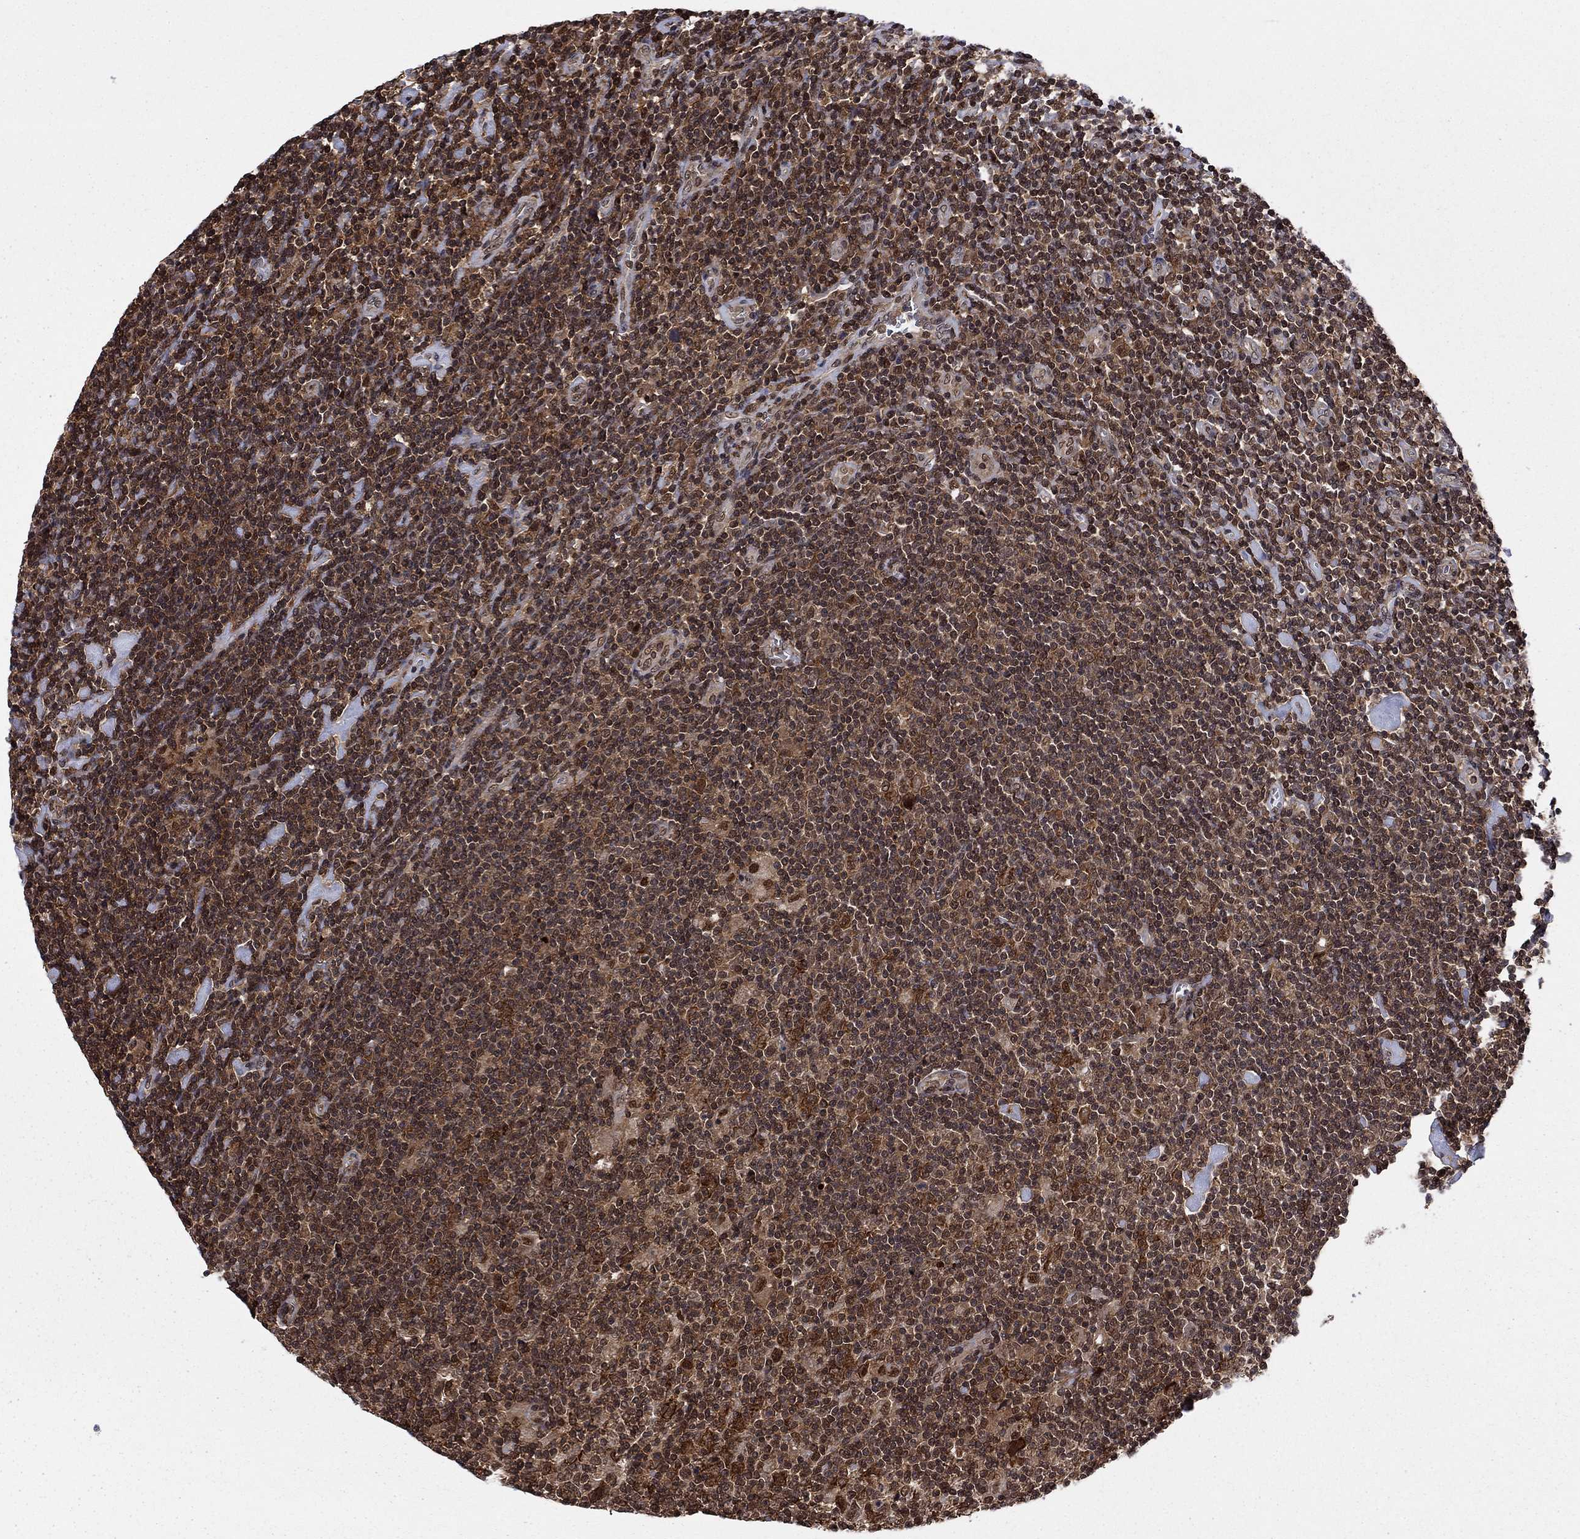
{"staining": {"intensity": "strong", "quantity": "25%-75%", "location": "nuclear"}, "tissue": "lymphoma", "cell_type": "Tumor cells", "image_type": "cancer", "snomed": [{"axis": "morphology", "description": "Hodgkin's disease, NOS"}, {"axis": "topography", "description": "Lymph node"}], "caption": "Immunohistochemical staining of human Hodgkin's disease reveals high levels of strong nuclear staining in about 25%-75% of tumor cells.", "gene": "PSMD2", "patient": {"sex": "male", "age": 40}}